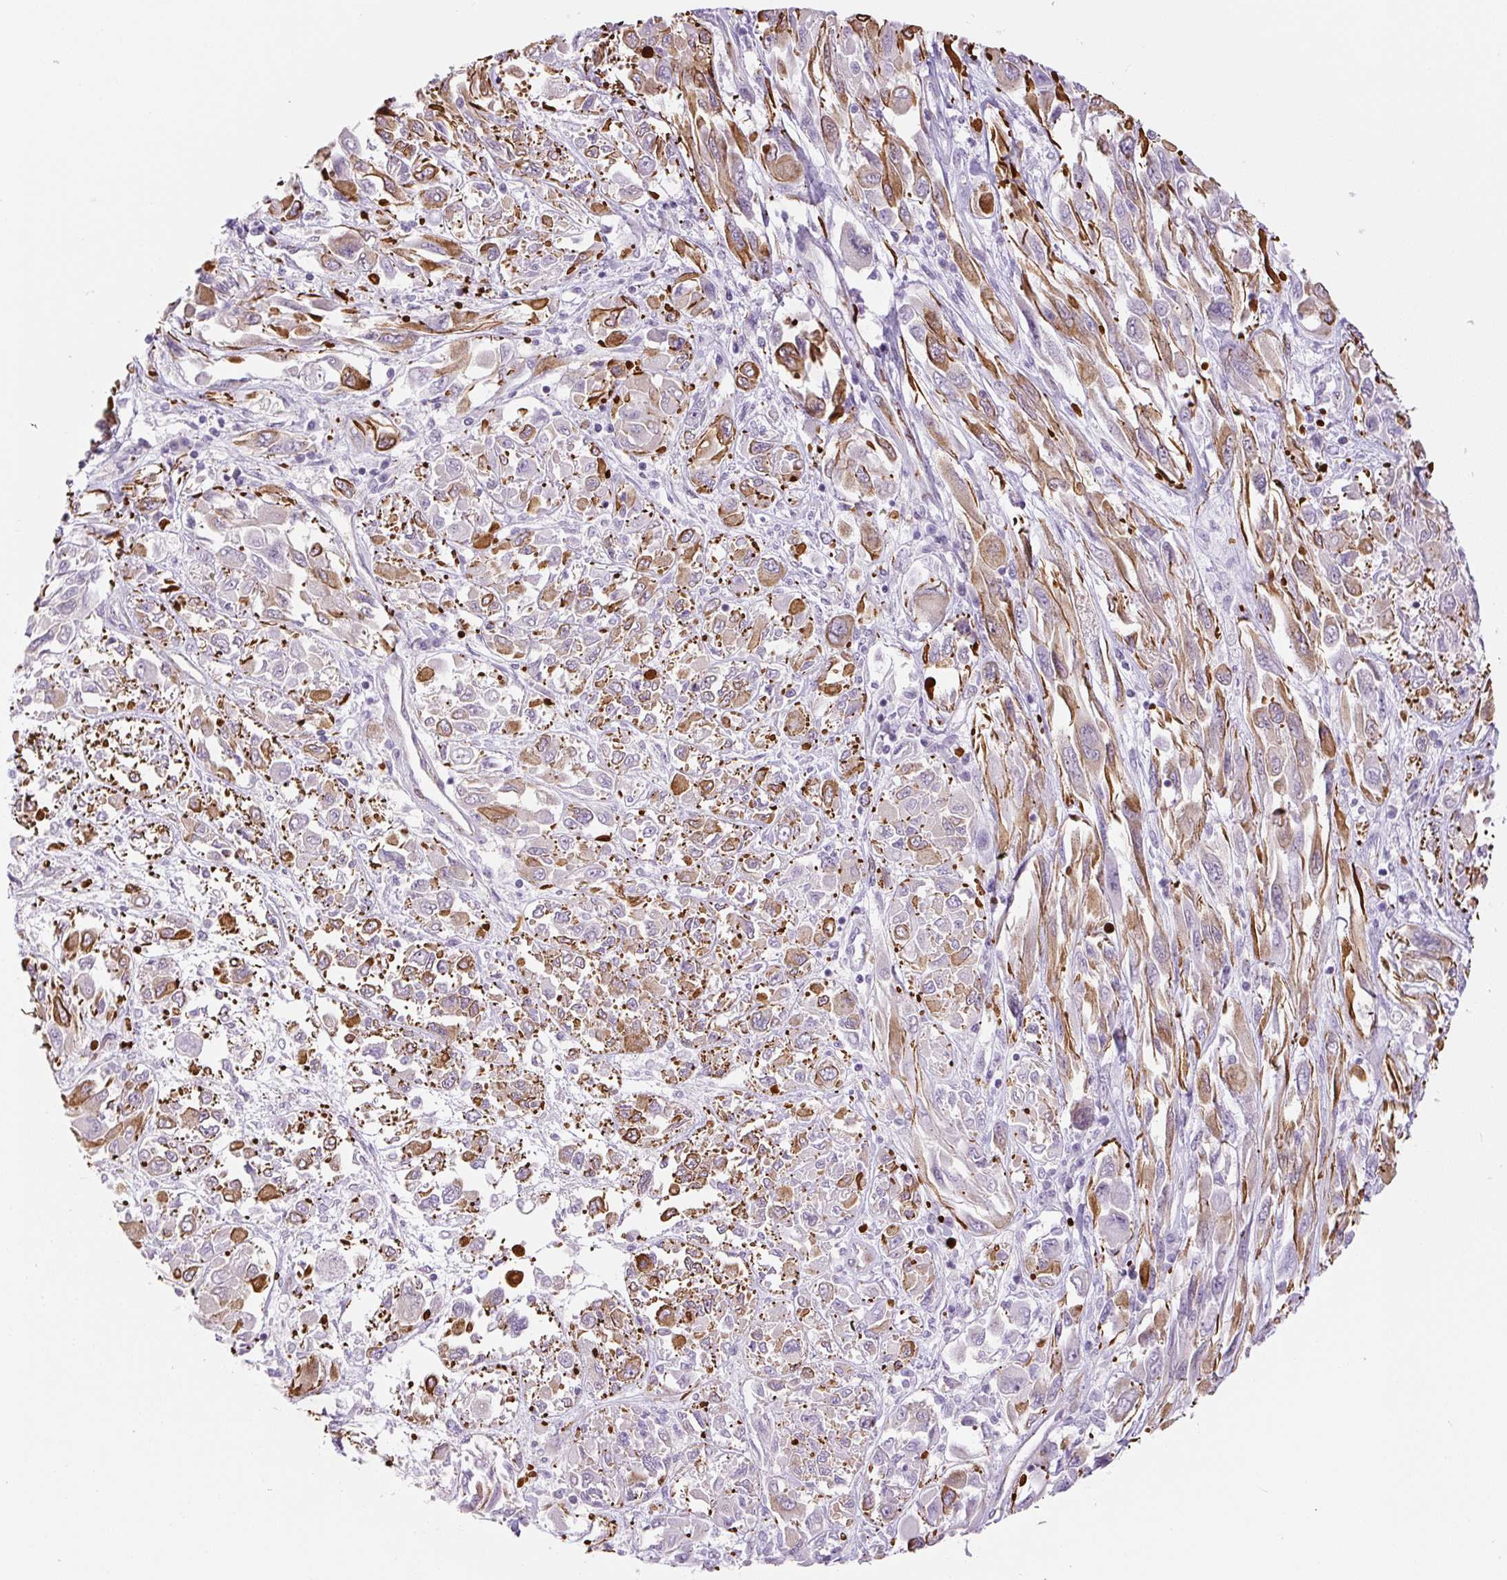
{"staining": {"intensity": "moderate", "quantity": "25%-75%", "location": "cytoplasmic/membranous"}, "tissue": "melanoma", "cell_type": "Tumor cells", "image_type": "cancer", "snomed": [{"axis": "morphology", "description": "Malignant melanoma, NOS"}, {"axis": "topography", "description": "Skin"}], "caption": "Protein expression by immunohistochemistry (IHC) reveals moderate cytoplasmic/membranous staining in about 25%-75% of tumor cells in malignant melanoma. Ihc stains the protein of interest in brown and the nuclei are stained blue.", "gene": "NES", "patient": {"sex": "female", "age": 91}}